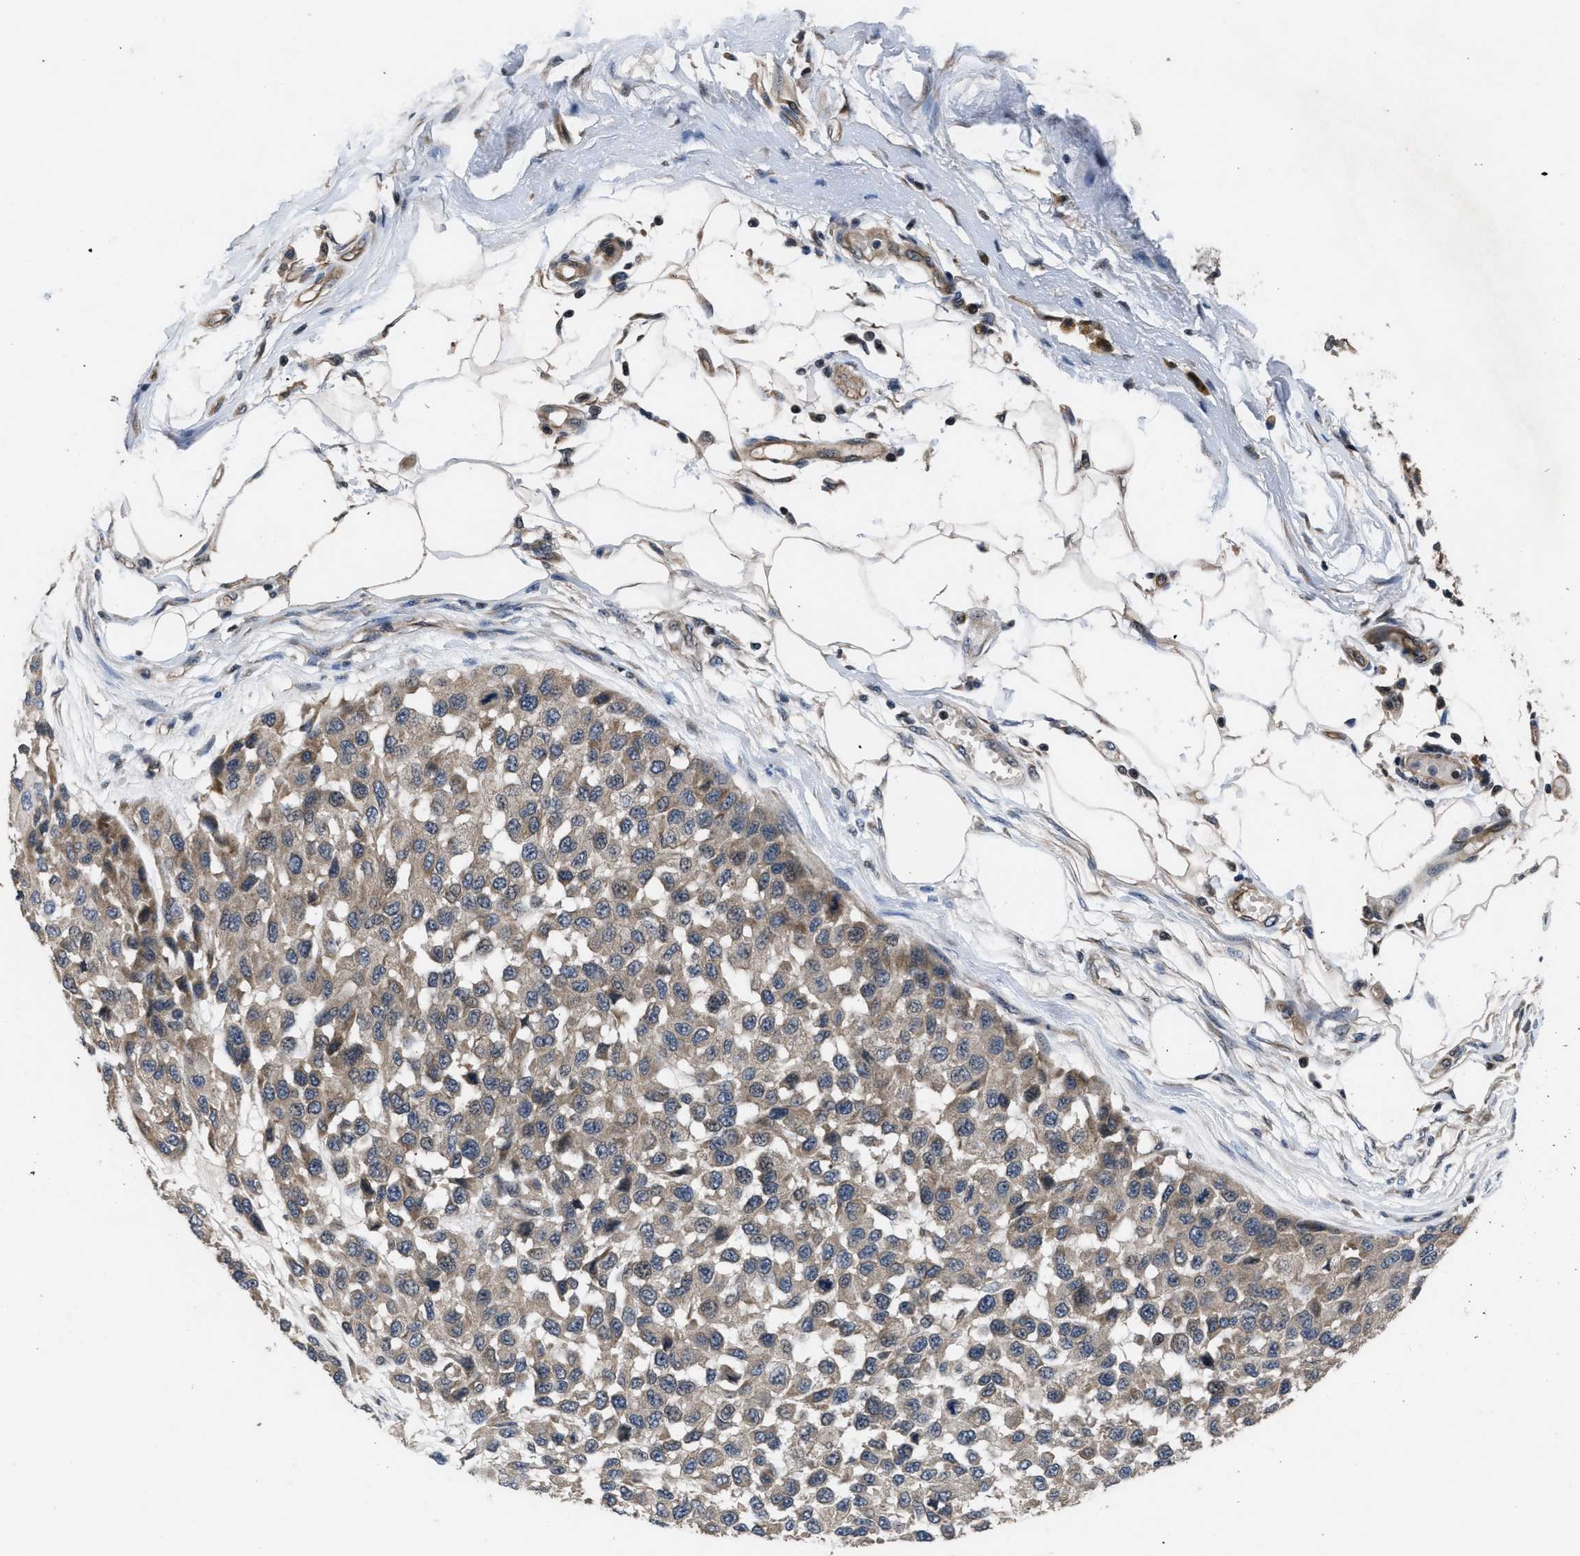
{"staining": {"intensity": "weak", "quantity": ">75%", "location": "cytoplasmic/membranous"}, "tissue": "melanoma", "cell_type": "Tumor cells", "image_type": "cancer", "snomed": [{"axis": "morphology", "description": "Normal tissue, NOS"}, {"axis": "morphology", "description": "Malignant melanoma, NOS"}, {"axis": "topography", "description": "Skin"}], "caption": "The histopathology image reveals a brown stain indicating the presence of a protein in the cytoplasmic/membranous of tumor cells in melanoma.", "gene": "DNAJC14", "patient": {"sex": "male", "age": 62}}